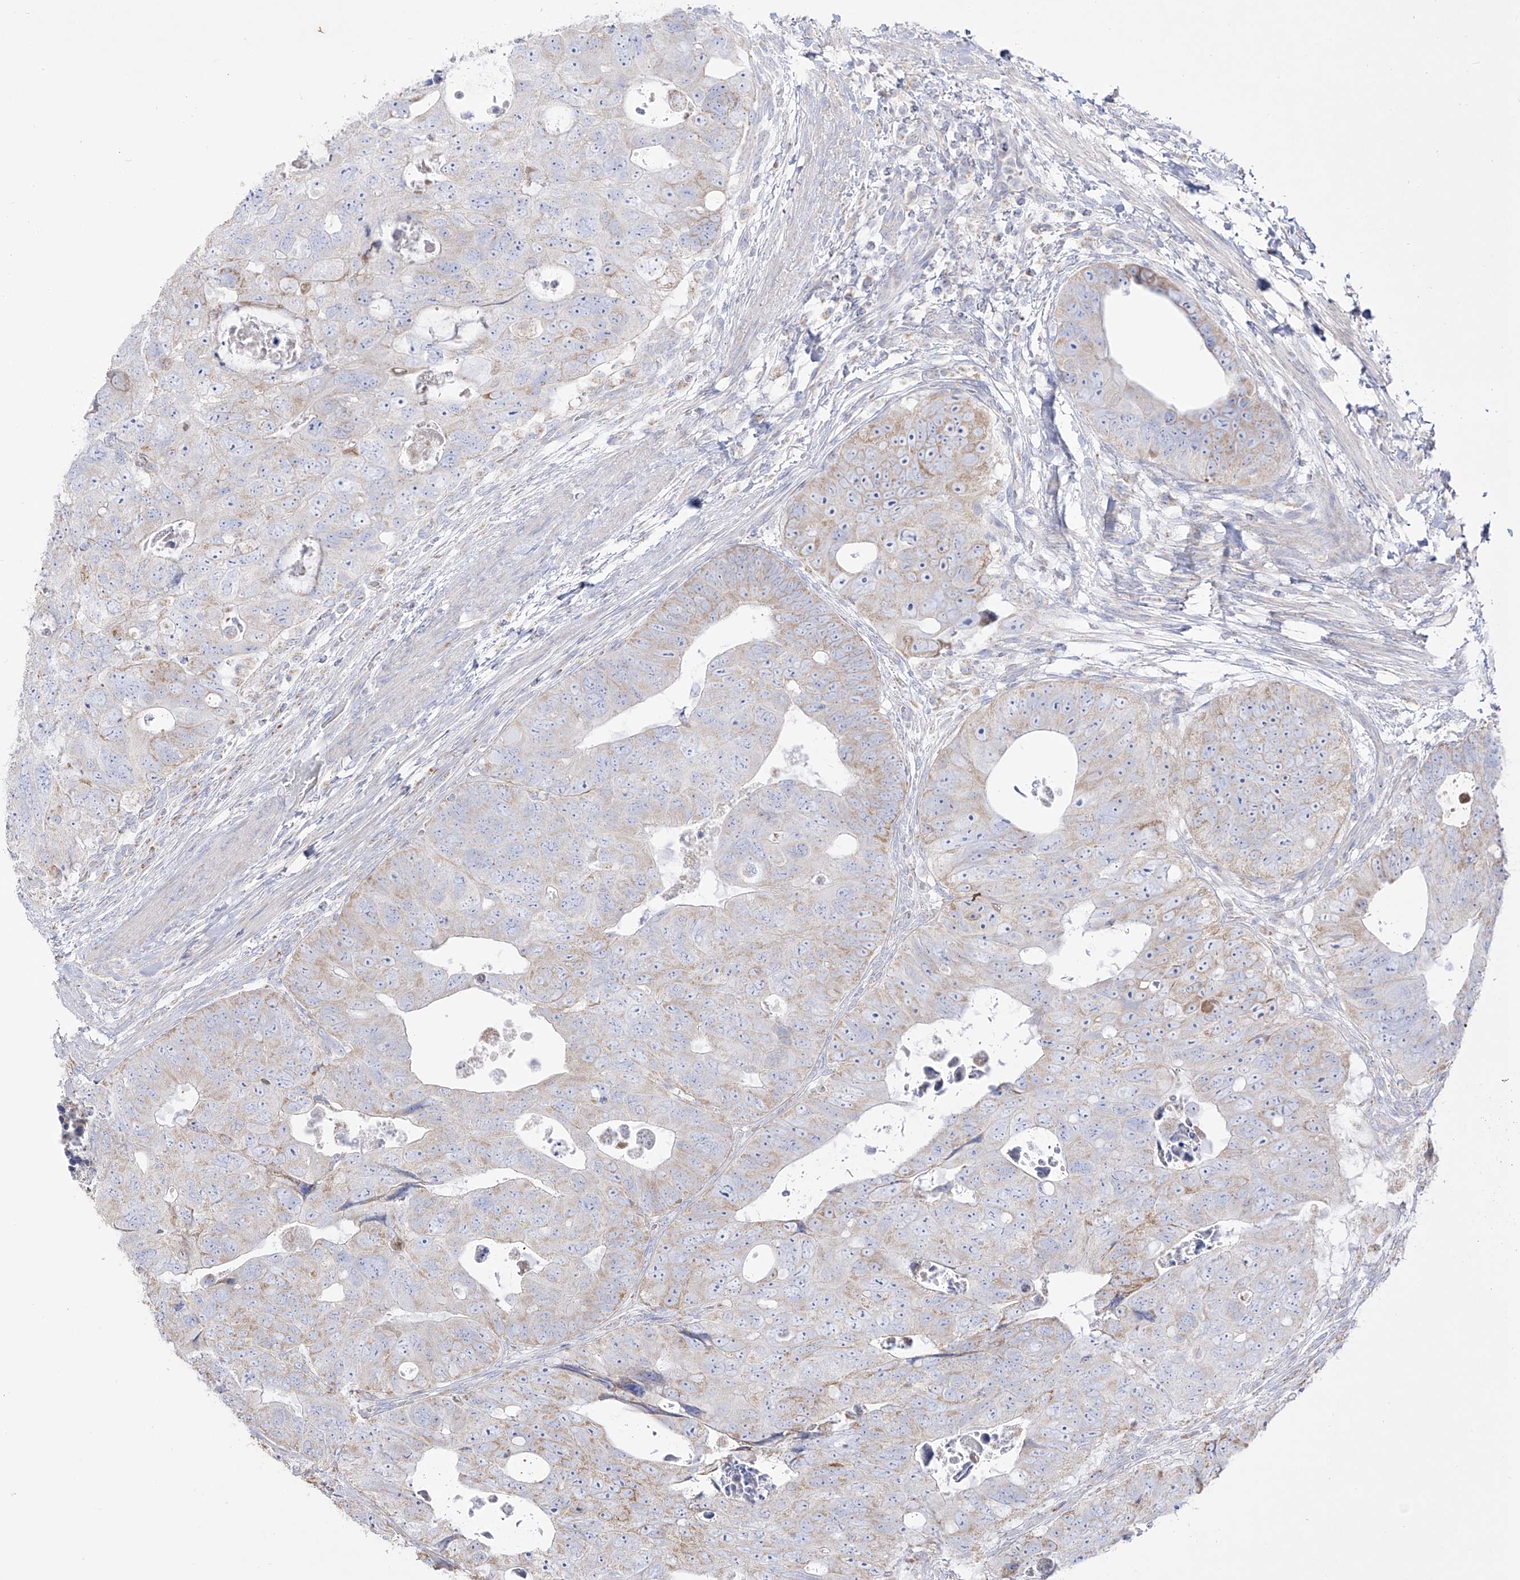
{"staining": {"intensity": "moderate", "quantity": "25%-75%", "location": "cytoplasmic/membranous"}, "tissue": "colorectal cancer", "cell_type": "Tumor cells", "image_type": "cancer", "snomed": [{"axis": "morphology", "description": "Adenocarcinoma, NOS"}, {"axis": "topography", "description": "Rectum"}], "caption": "A brown stain labels moderate cytoplasmic/membranous staining of a protein in colorectal adenocarcinoma tumor cells.", "gene": "RCHY1", "patient": {"sex": "male", "age": 59}}